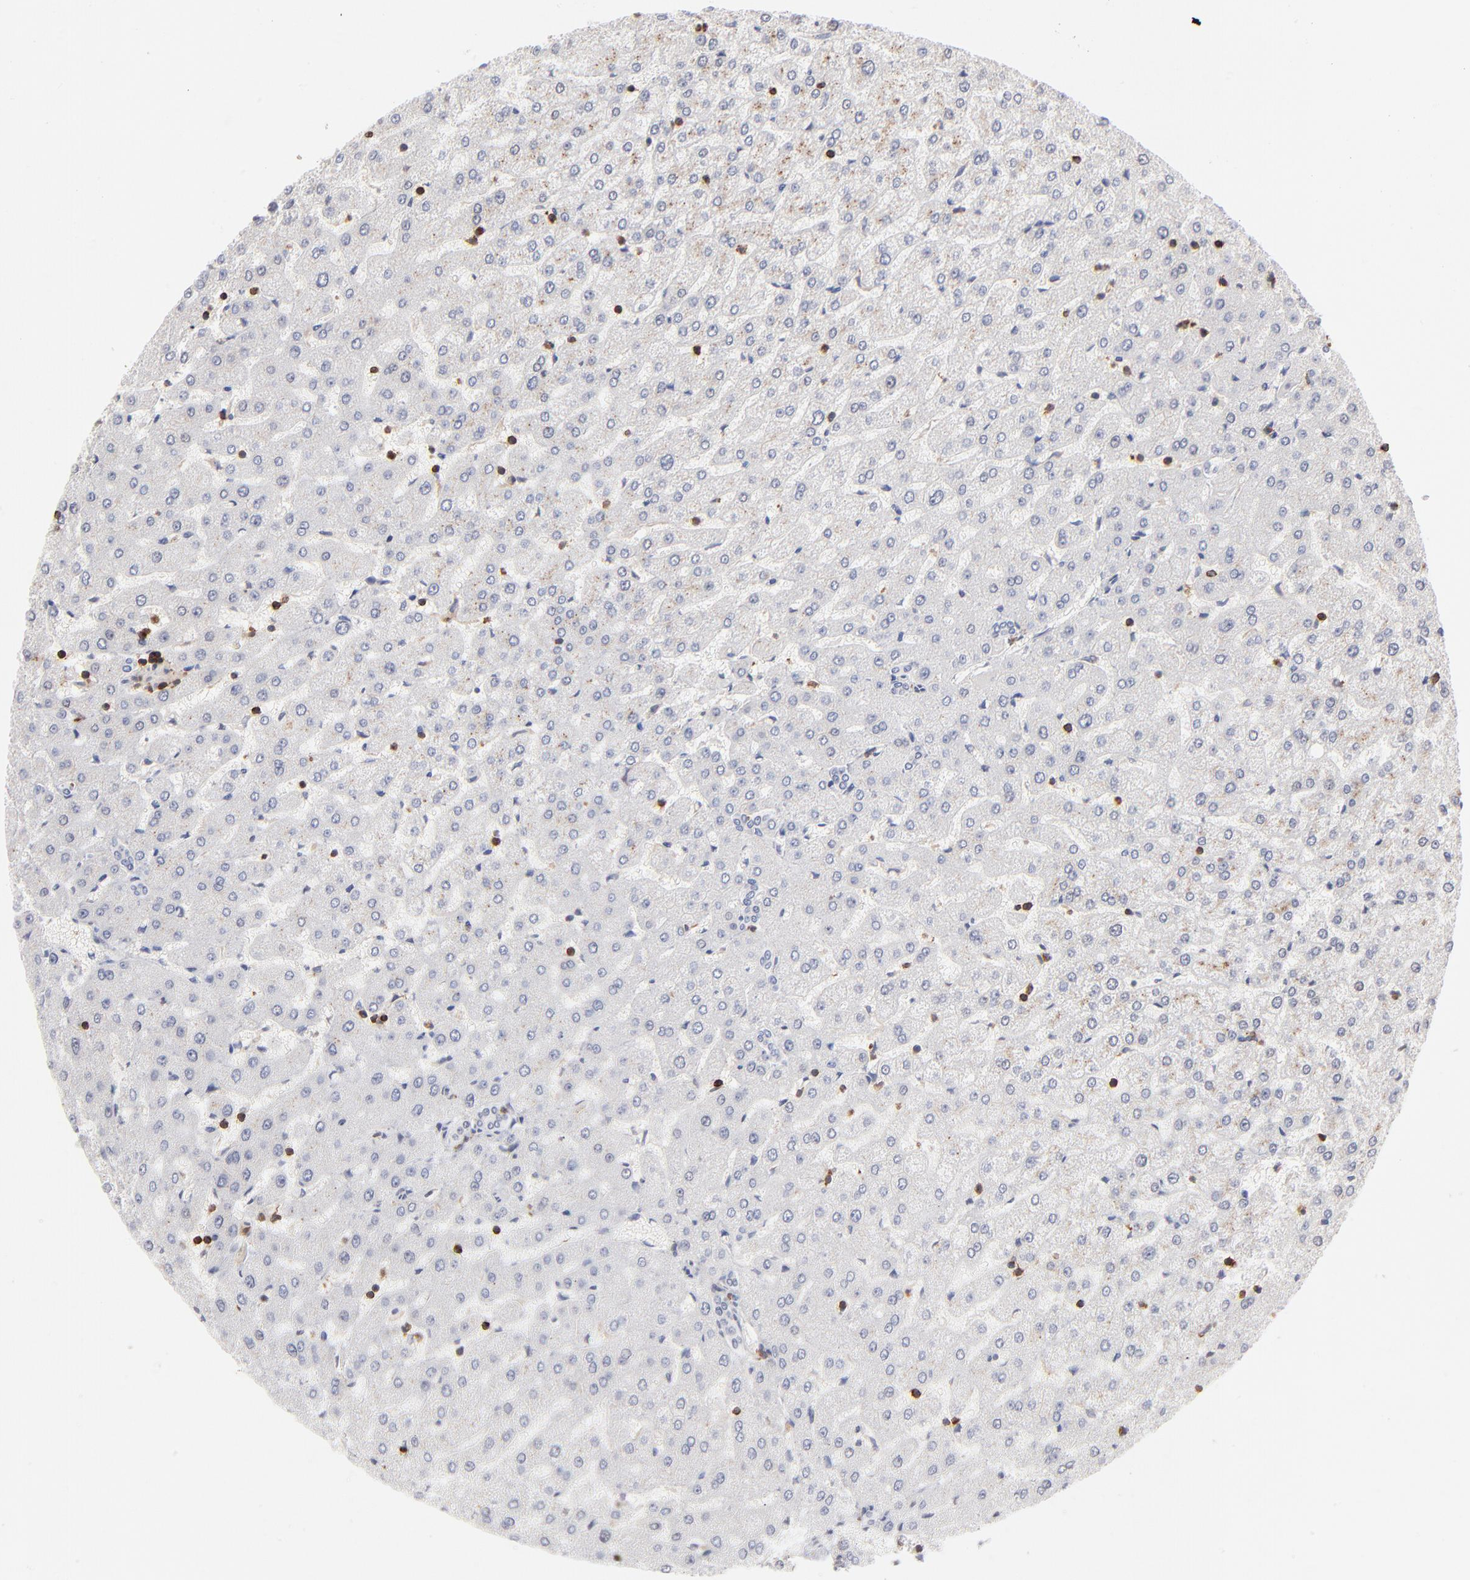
{"staining": {"intensity": "negative", "quantity": "none", "location": "none"}, "tissue": "liver", "cell_type": "Cholangiocytes", "image_type": "normal", "snomed": [{"axis": "morphology", "description": "Normal tissue, NOS"}, {"axis": "morphology", "description": "Fibrosis, NOS"}, {"axis": "topography", "description": "Liver"}], "caption": "Immunohistochemistry (IHC) image of normal liver: liver stained with DAB reveals no significant protein expression in cholangiocytes. (DAB (3,3'-diaminobenzidine) IHC, high magnification).", "gene": "WIPF1", "patient": {"sex": "female", "age": 29}}